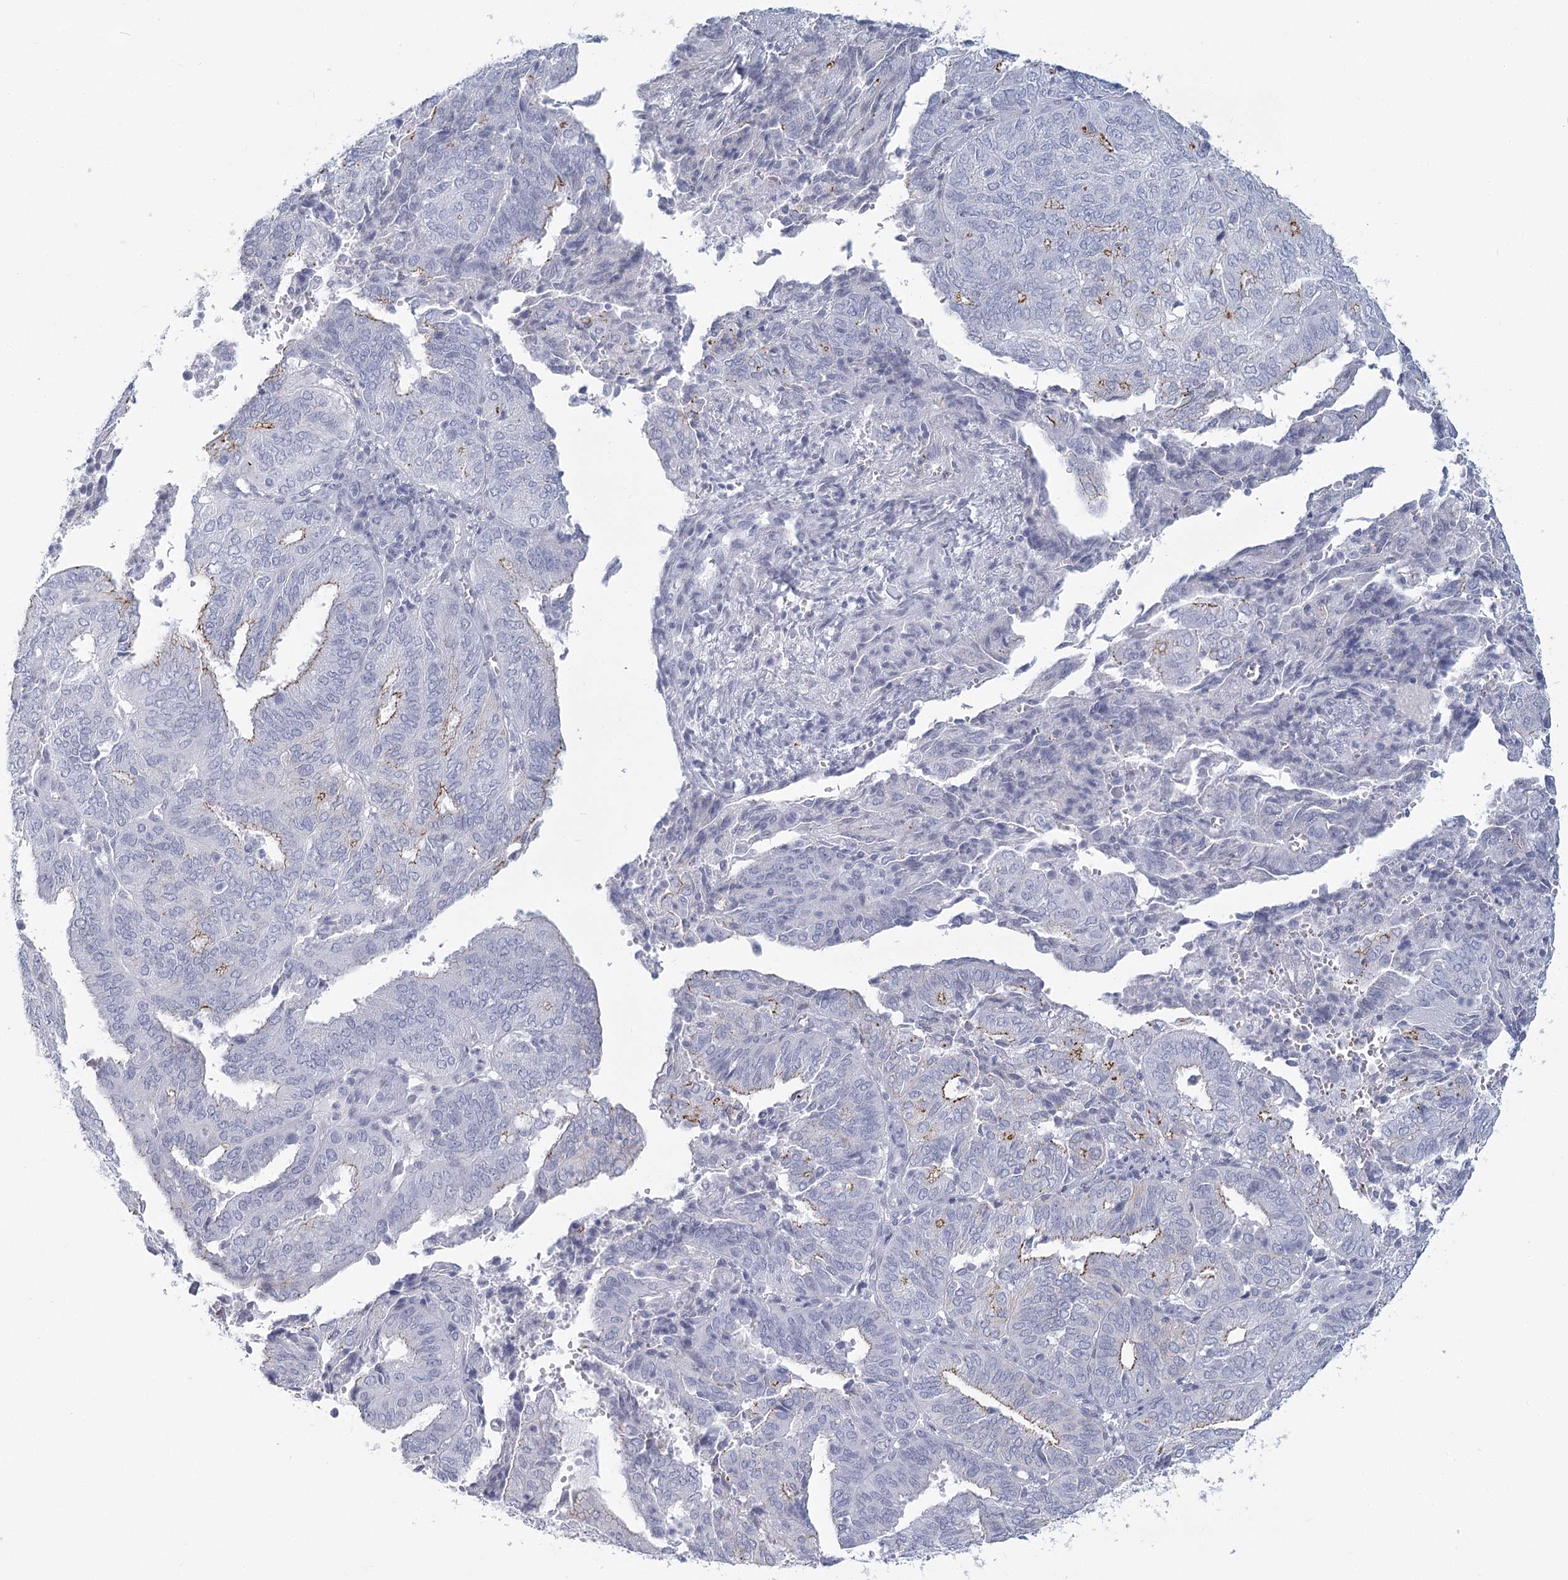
{"staining": {"intensity": "weak", "quantity": "<25%", "location": "cytoplasmic/membranous"}, "tissue": "endometrial cancer", "cell_type": "Tumor cells", "image_type": "cancer", "snomed": [{"axis": "morphology", "description": "Adenocarcinoma, NOS"}, {"axis": "topography", "description": "Uterus"}], "caption": "An immunohistochemistry photomicrograph of endometrial cancer is shown. There is no staining in tumor cells of endometrial cancer.", "gene": "WNT8B", "patient": {"sex": "female", "age": 60}}